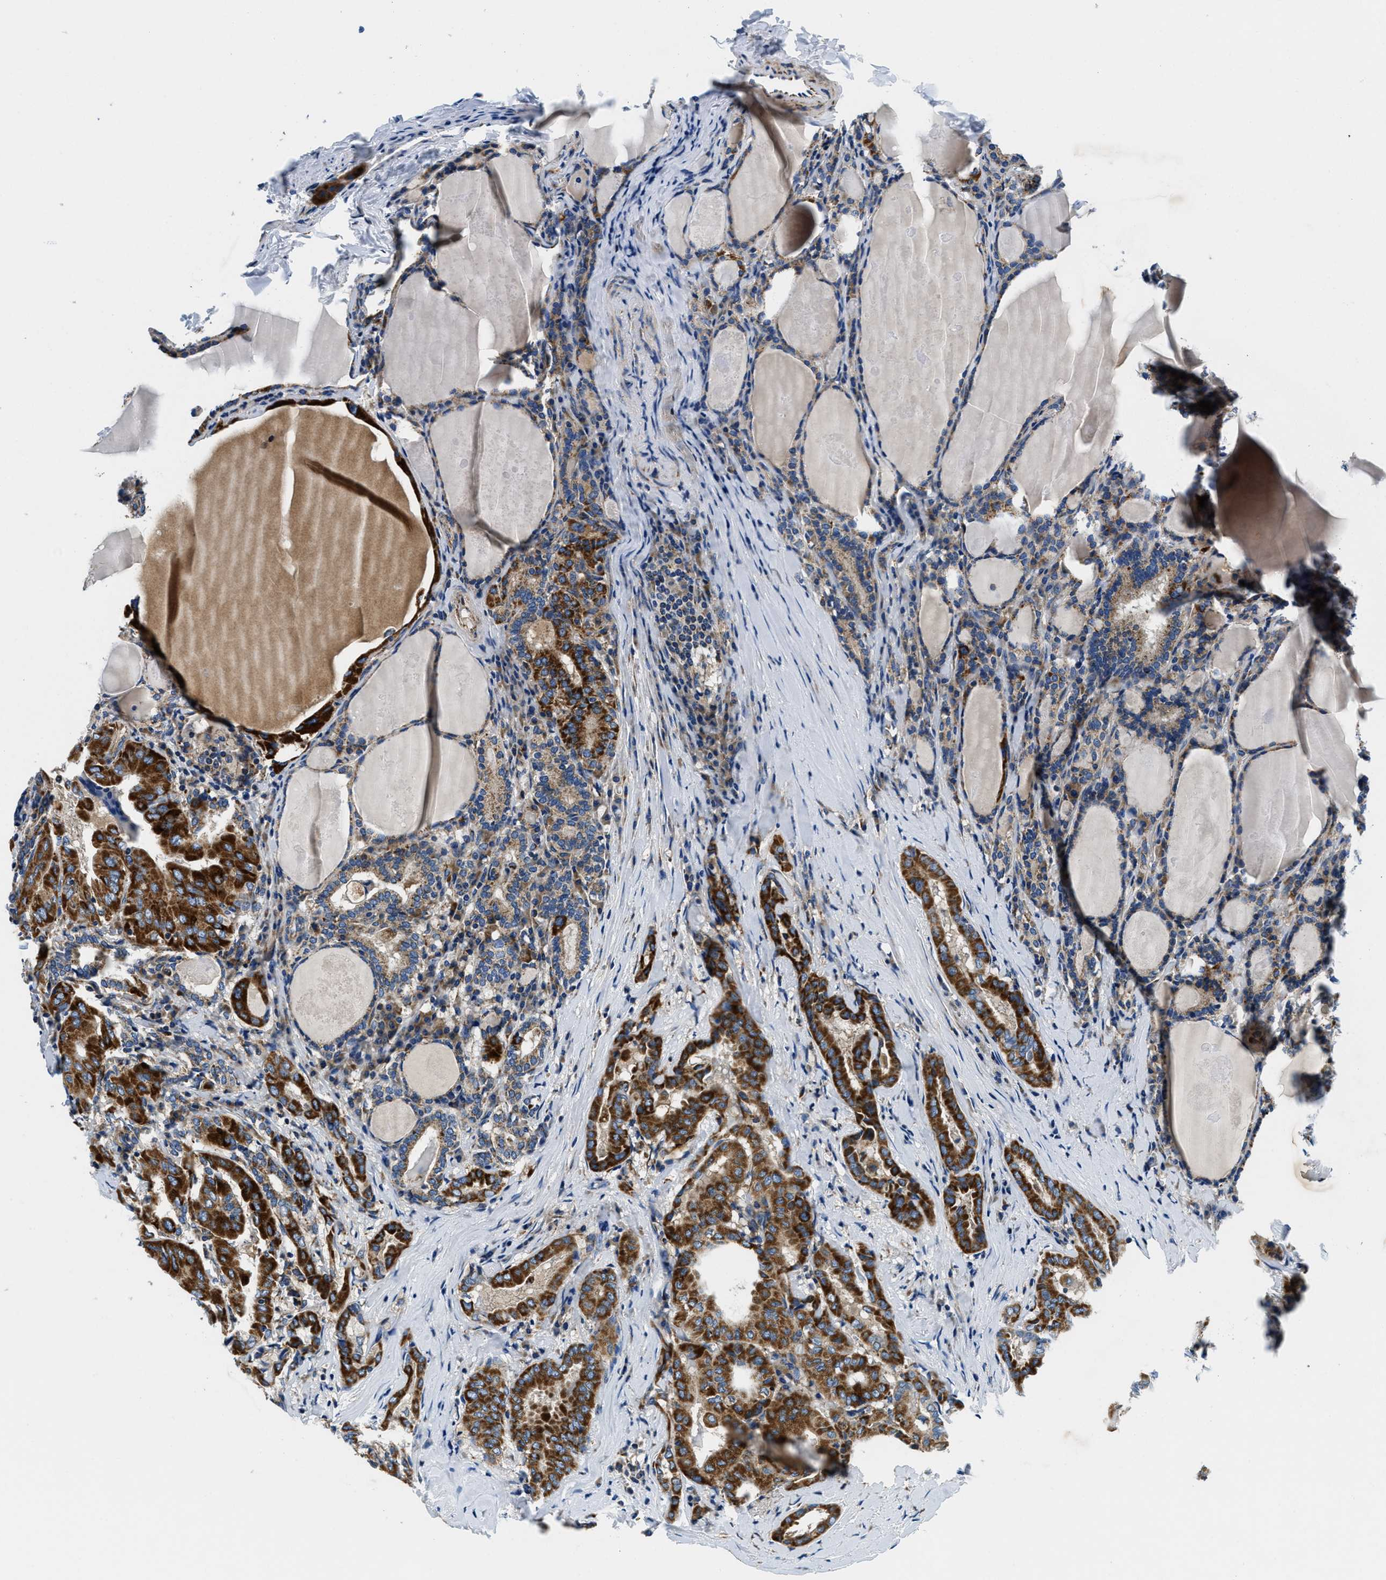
{"staining": {"intensity": "strong", "quantity": ">75%", "location": "cytoplasmic/membranous"}, "tissue": "thyroid cancer", "cell_type": "Tumor cells", "image_type": "cancer", "snomed": [{"axis": "morphology", "description": "Papillary adenocarcinoma, NOS"}, {"axis": "topography", "description": "Thyroid gland"}], "caption": "Tumor cells show high levels of strong cytoplasmic/membranous staining in about >75% of cells in thyroid cancer.", "gene": "SAMD4B", "patient": {"sex": "female", "age": 42}}